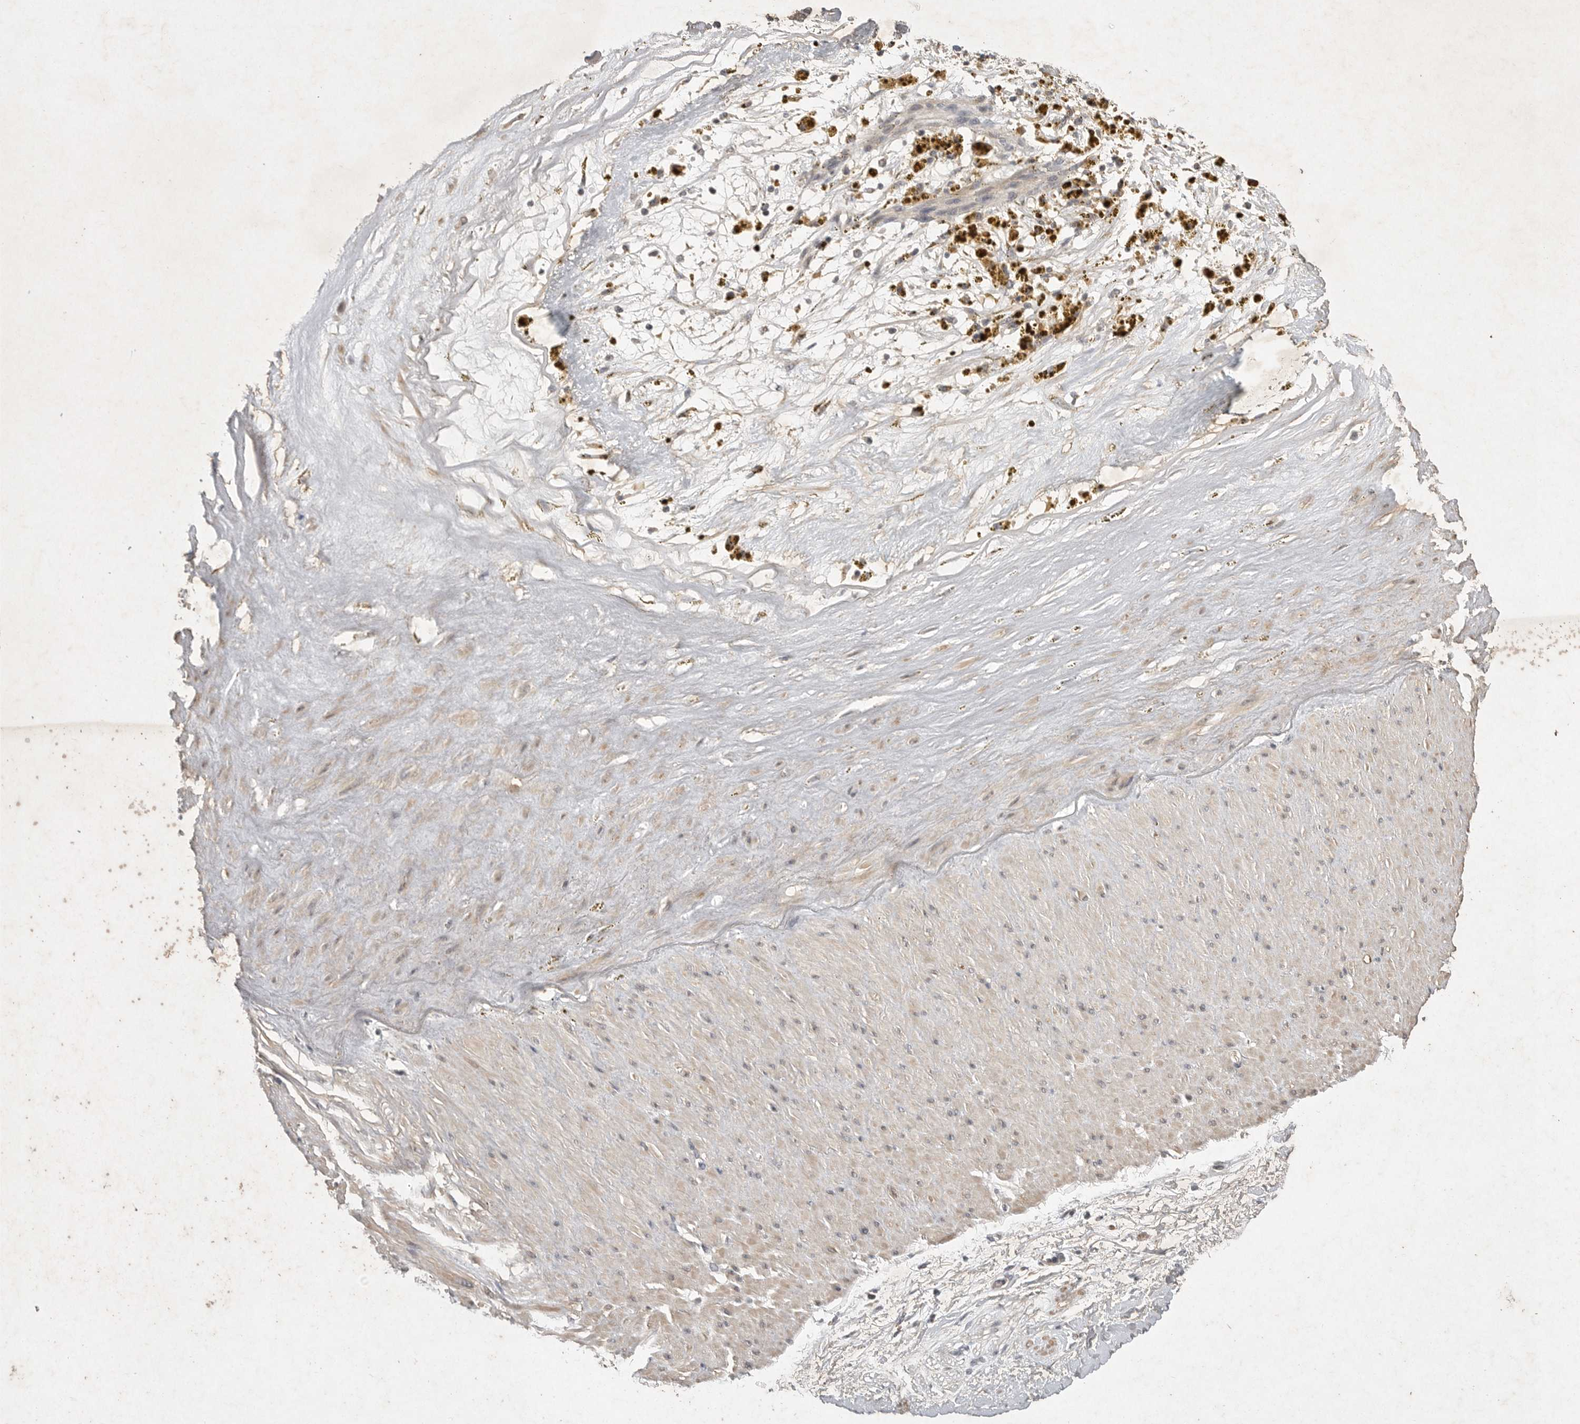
{"staining": {"intensity": "negative", "quantity": "none", "location": "none"}, "tissue": "soft tissue", "cell_type": "Fibroblasts", "image_type": "normal", "snomed": [{"axis": "morphology", "description": "Normal tissue, NOS"}, {"axis": "topography", "description": "Soft tissue"}], "caption": "IHC histopathology image of benign human soft tissue stained for a protein (brown), which demonstrates no positivity in fibroblasts.", "gene": "UBE3D", "patient": {"sex": "male", "age": 72}}